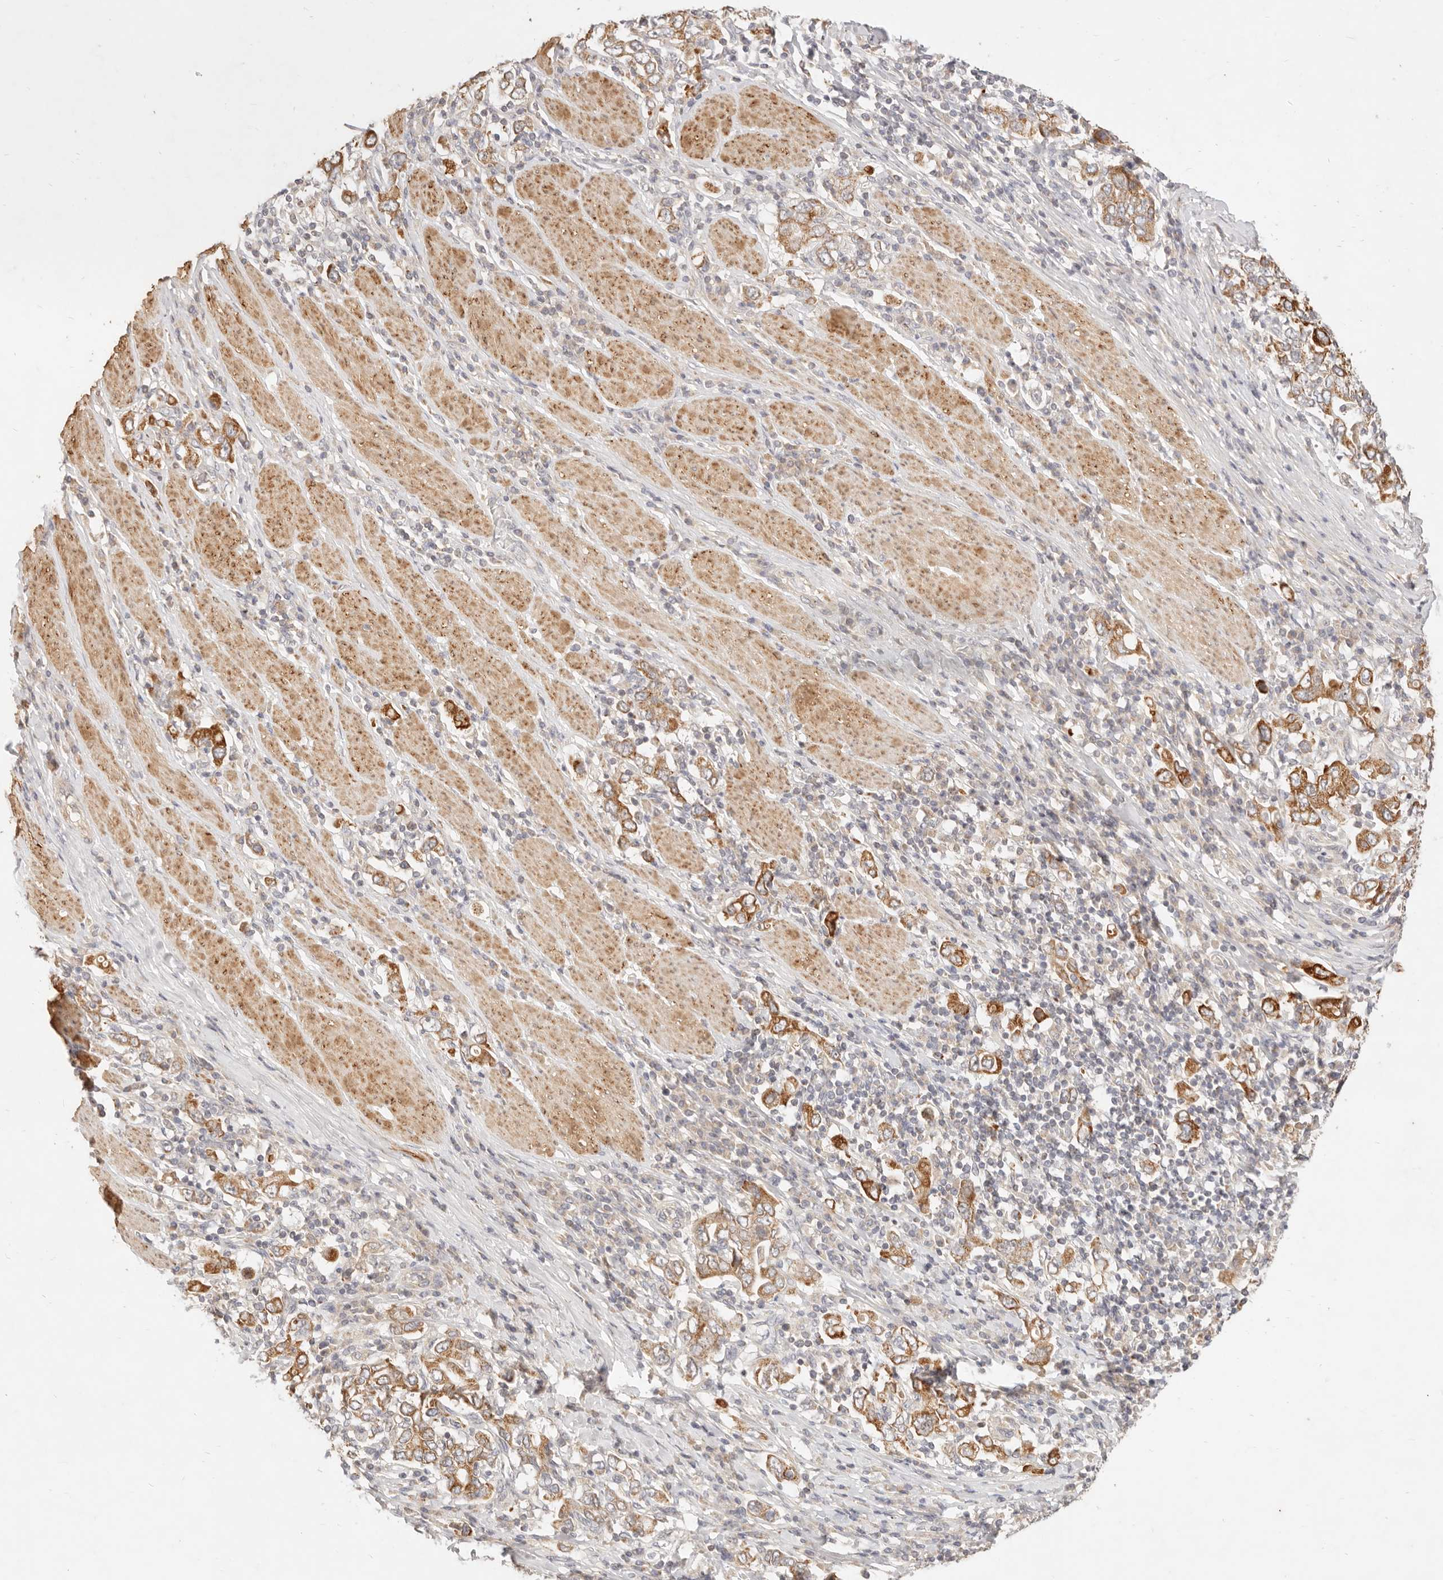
{"staining": {"intensity": "moderate", "quantity": ">75%", "location": "cytoplasmic/membranous"}, "tissue": "stomach cancer", "cell_type": "Tumor cells", "image_type": "cancer", "snomed": [{"axis": "morphology", "description": "Adenocarcinoma, NOS"}, {"axis": "topography", "description": "Stomach, upper"}], "caption": "Stomach adenocarcinoma stained for a protein (brown) shows moderate cytoplasmic/membranous positive staining in approximately >75% of tumor cells.", "gene": "RUBCNL", "patient": {"sex": "male", "age": 62}}